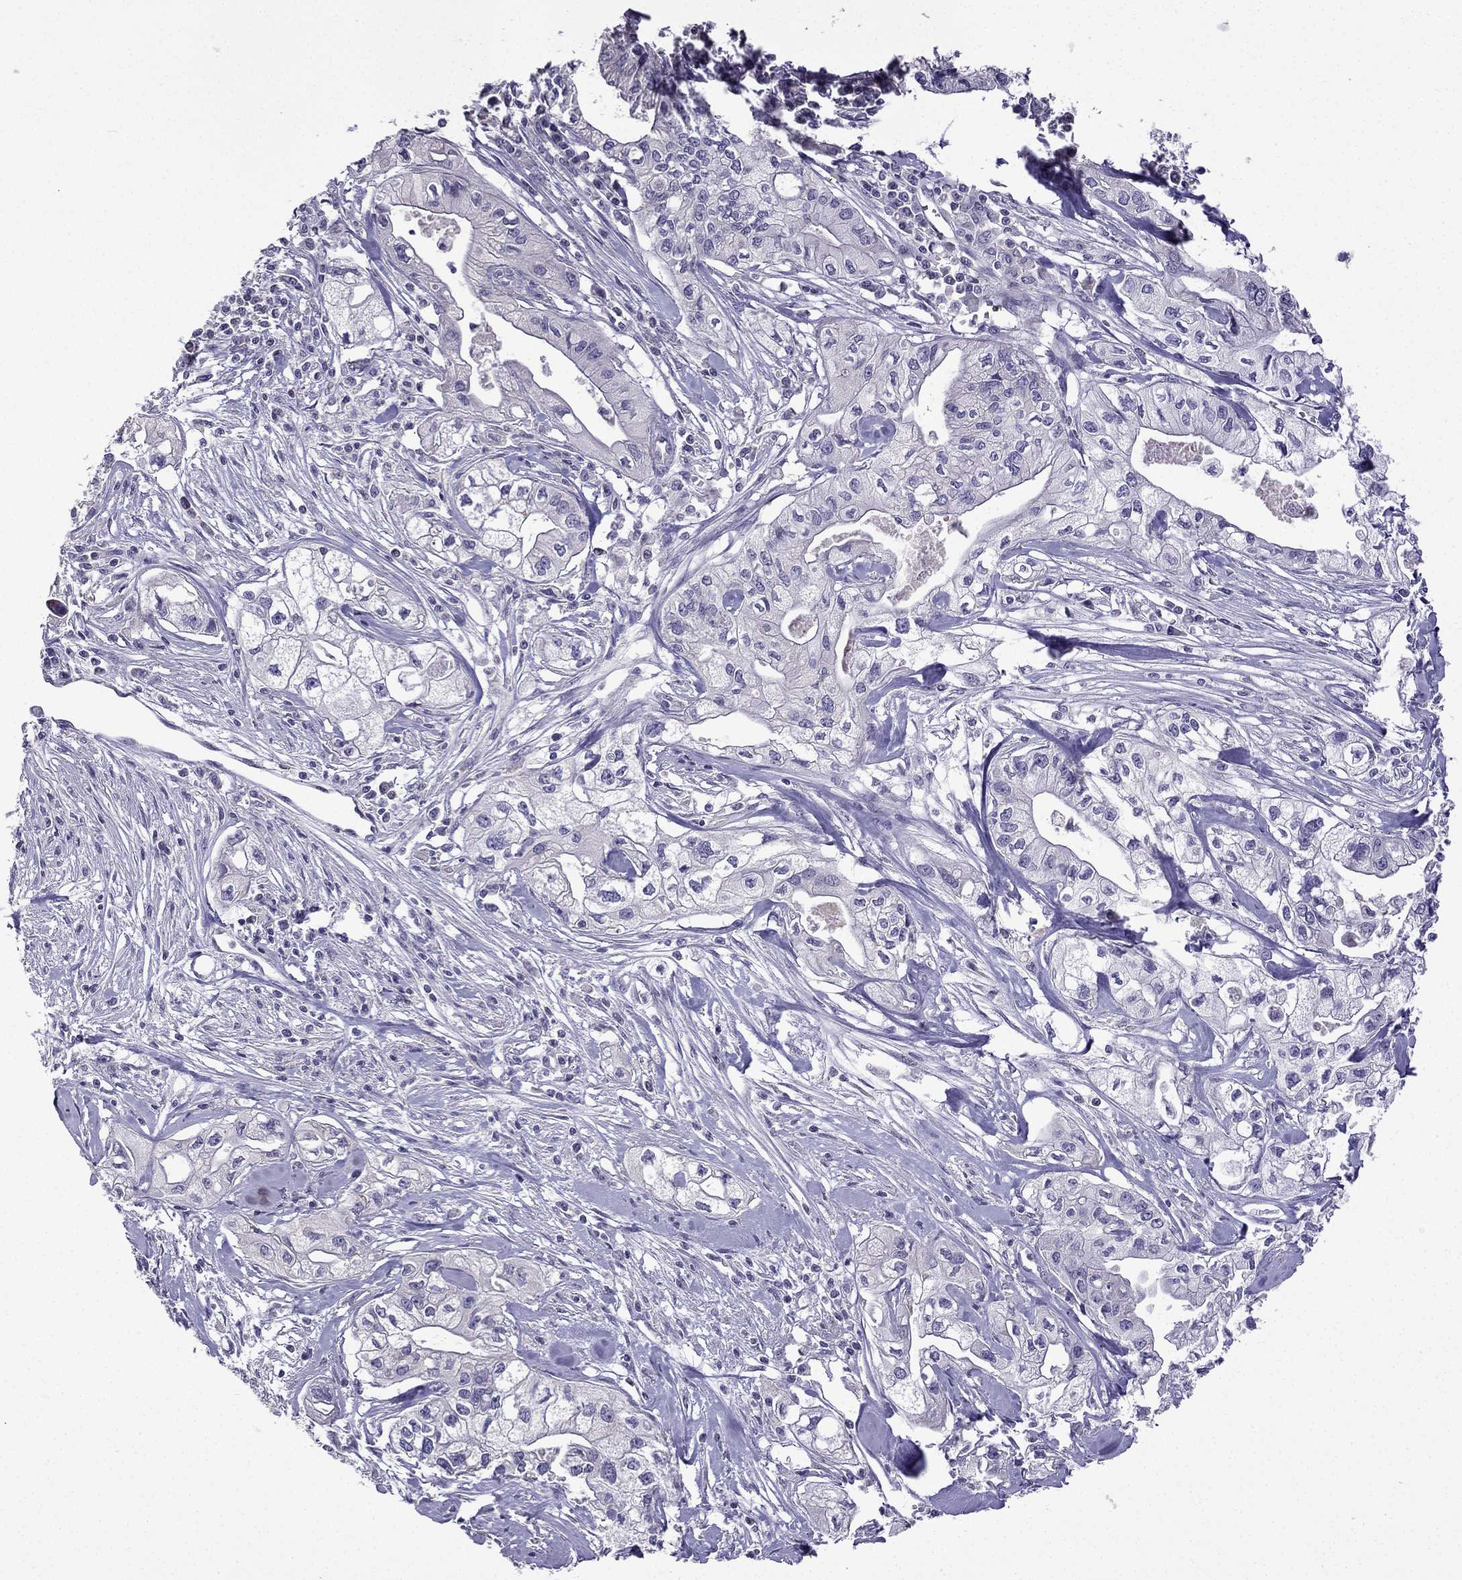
{"staining": {"intensity": "negative", "quantity": "none", "location": "none"}, "tissue": "pancreatic cancer", "cell_type": "Tumor cells", "image_type": "cancer", "snomed": [{"axis": "morphology", "description": "Adenocarcinoma, NOS"}, {"axis": "topography", "description": "Pancreas"}], "caption": "A high-resolution micrograph shows immunohistochemistry staining of adenocarcinoma (pancreatic), which reveals no significant expression in tumor cells. Brightfield microscopy of immunohistochemistry (IHC) stained with DAB (3,3'-diaminobenzidine) (brown) and hematoxylin (blue), captured at high magnification.", "gene": "TTN", "patient": {"sex": "male", "age": 70}}